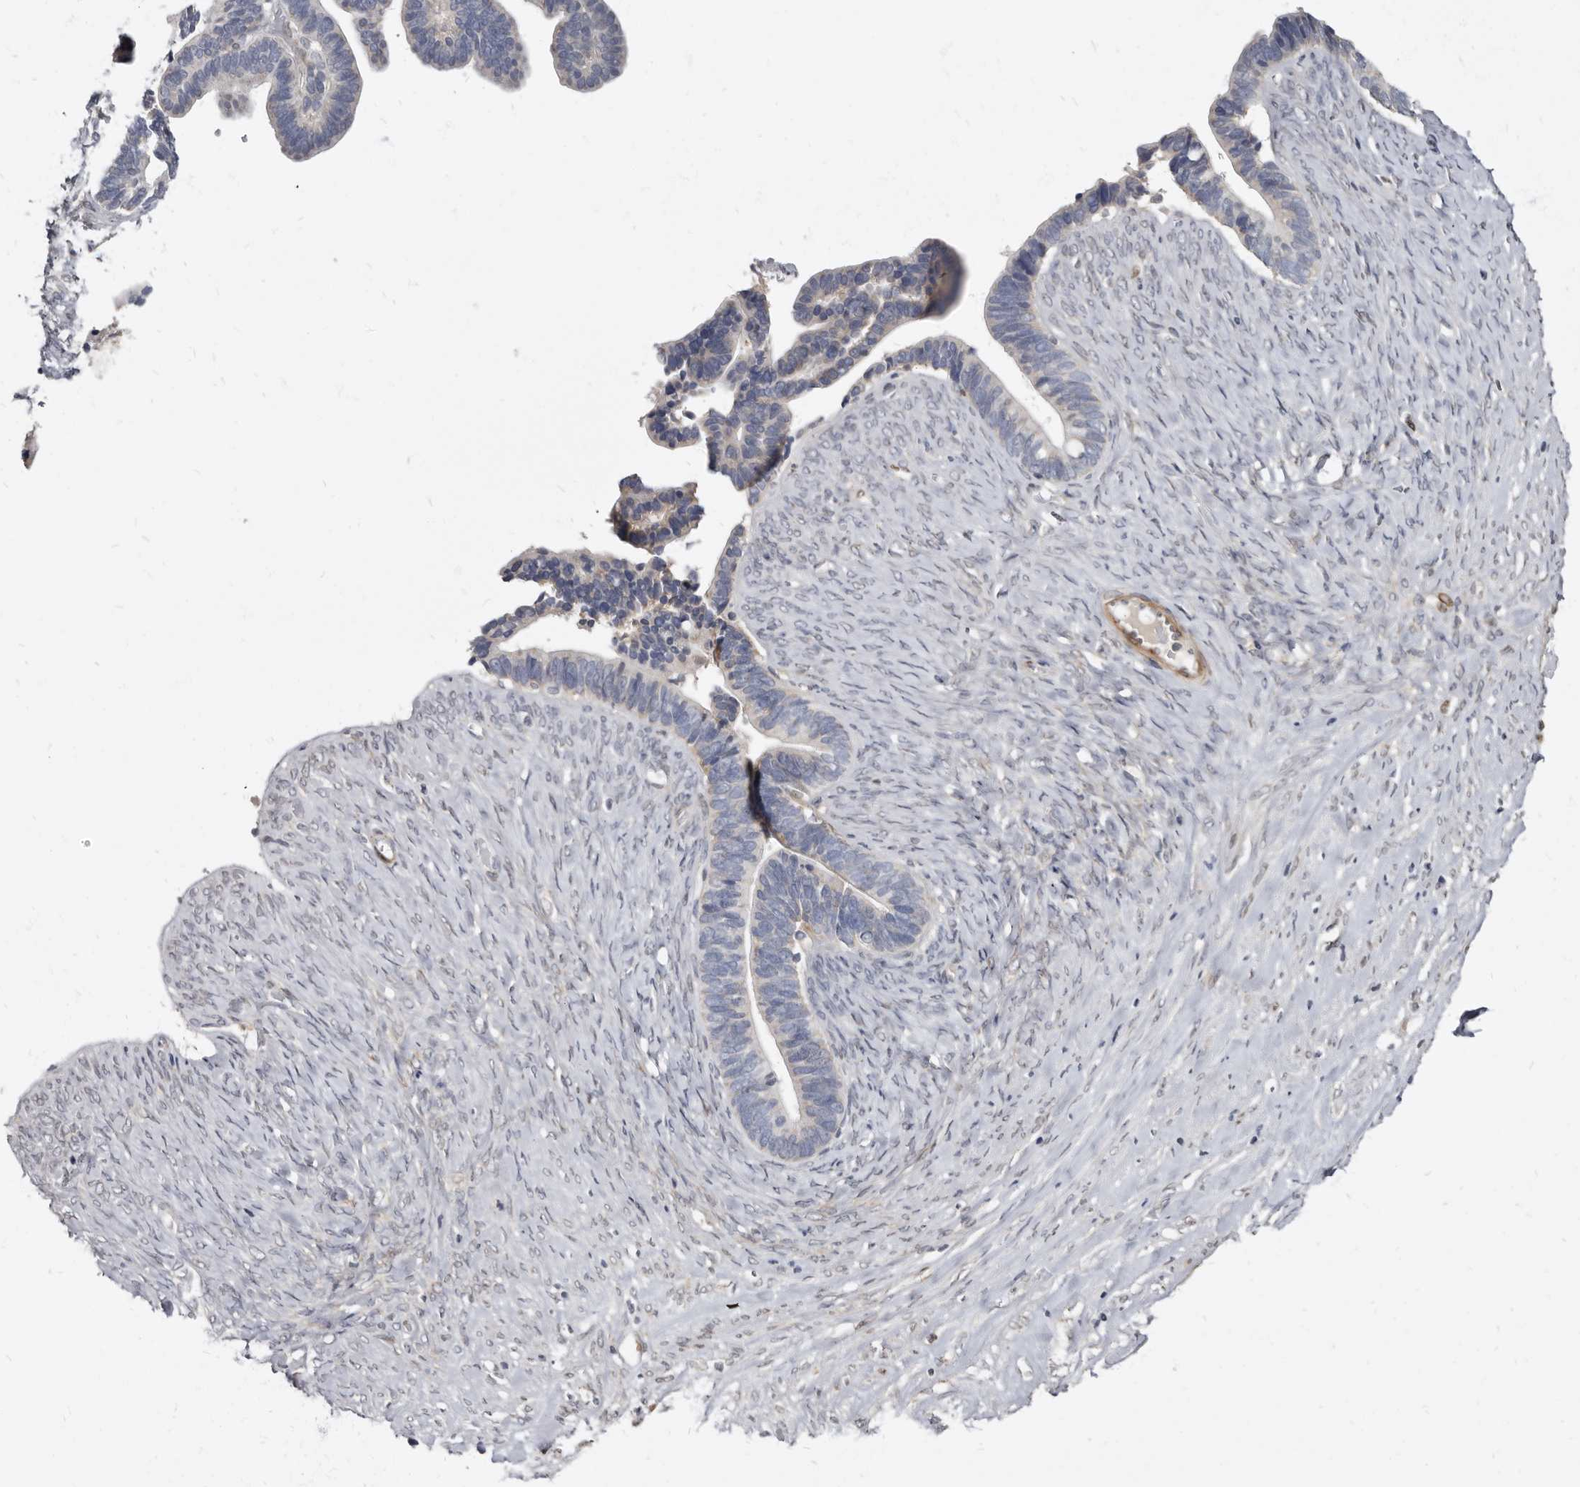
{"staining": {"intensity": "negative", "quantity": "none", "location": "none"}, "tissue": "ovarian cancer", "cell_type": "Tumor cells", "image_type": "cancer", "snomed": [{"axis": "morphology", "description": "Cystadenocarcinoma, serous, NOS"}, {"axis": "topography", "description": "Ovary"}], "caption": "Immunohistochemistry of ovarian cancer reveals no expression in tumor cells.", "gene": "MRGPRF", "patient": {"sex": "female", "age": 56}}